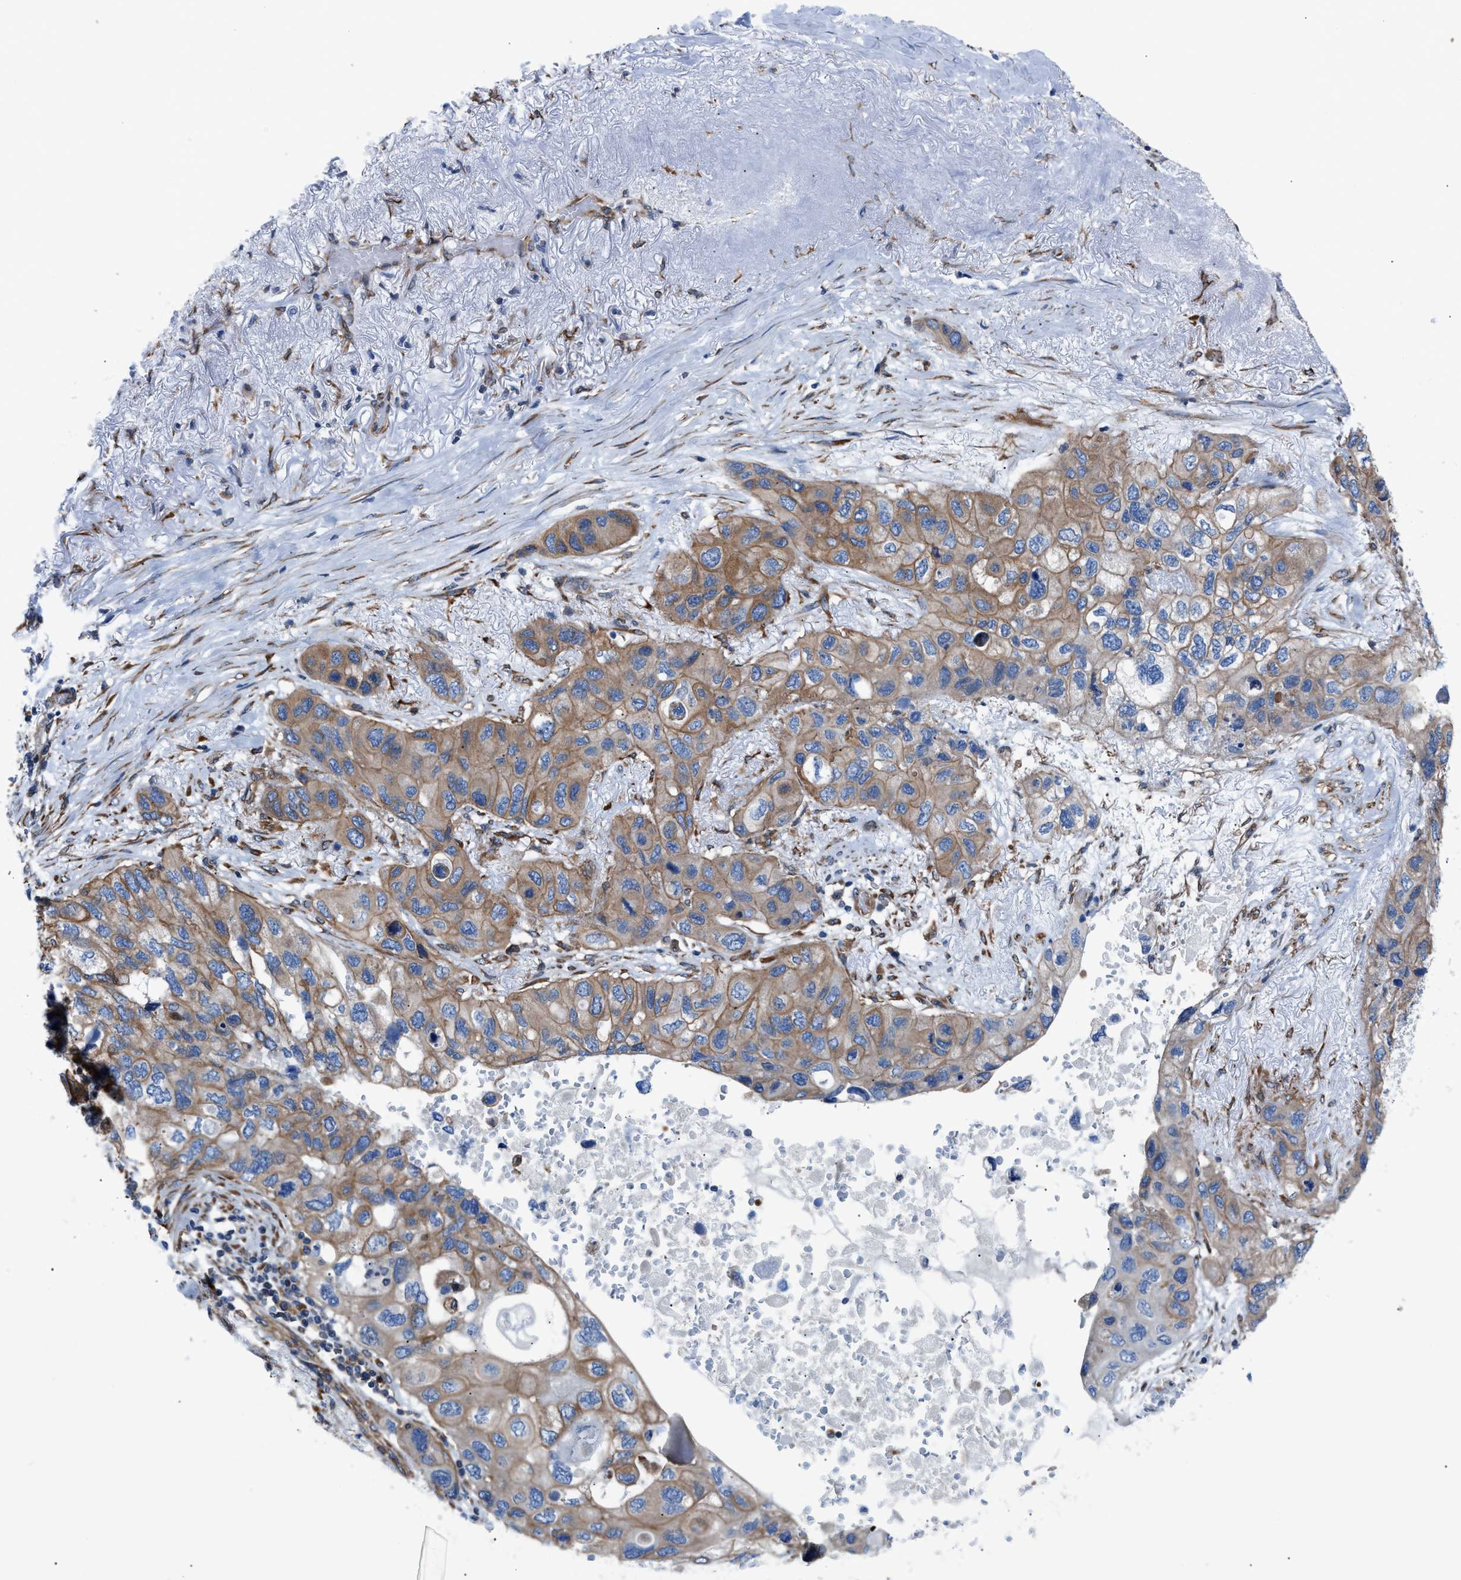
{"staining": {"intensity": "moderate", "quantity": ">75%", "location": "cytoplasmic/membranous"}, "tissue": "lung cancer", "cell_type": "Tumor cells", "image_type": "cancer", "snomed": [{"axis": "morphology", "description": "Squamous cell carcinoma, NOS"}, {"axis": "topography", "description": "Lung"}], "caption": "High-power microscopy captured an IHC micrograph of lung squamous cell carcinoma, revealing moderate cytoplasmic/membranous staining in about >75% of tumor cells. (Stains: DAB (3,3'-diaminobenzidine) in brown, nuclei in blue, Microscopy: brightfield microscopy at high magnification).", "gene": "DMAC1", "patient": {"sex": "female", "age": 73}}